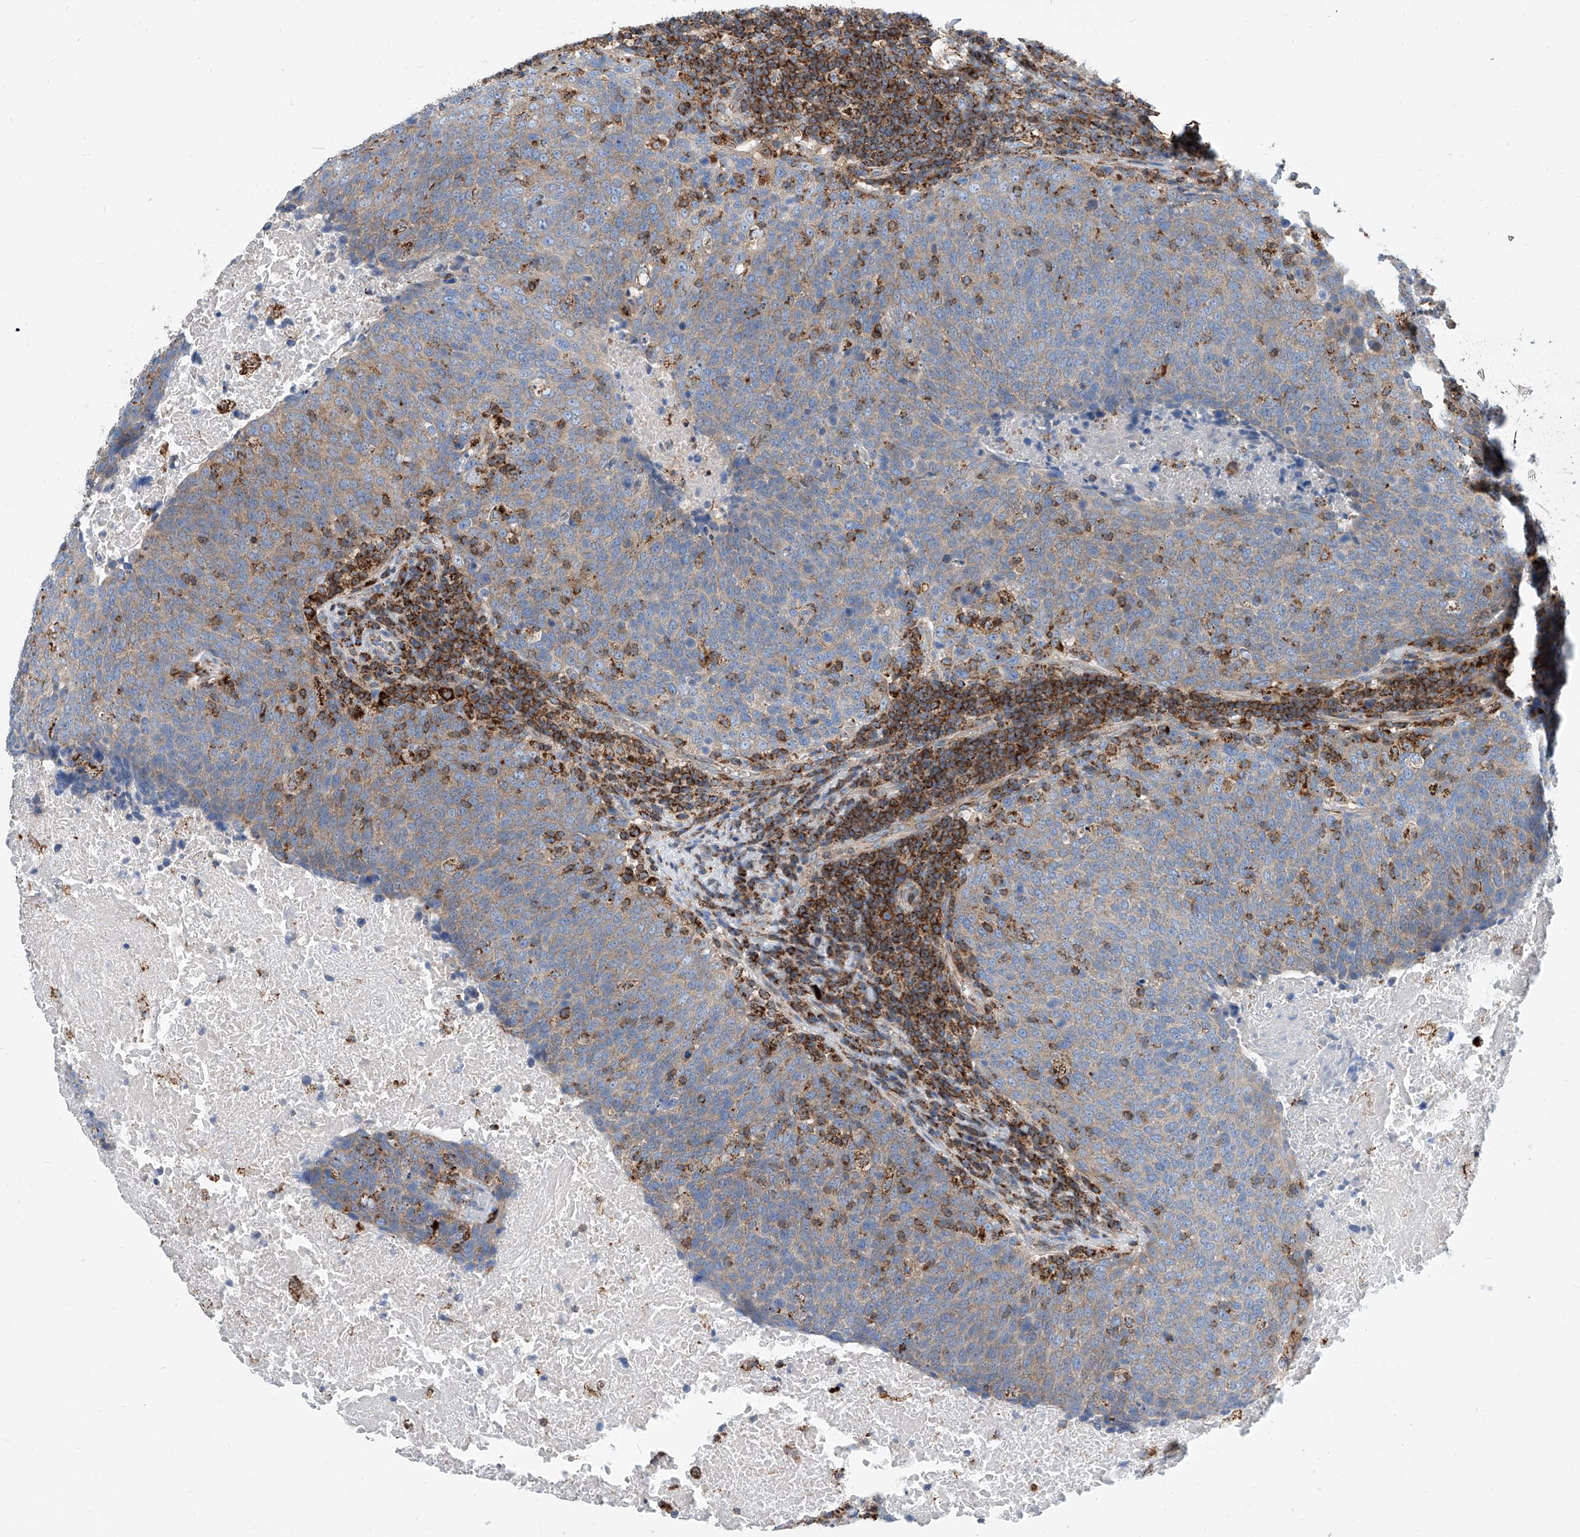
{"staining": {"intensity": "moderate", "quantity": "25%-75%", "location": "cytoplasmic/membranous"}, "tissue": "head and neck cancer", "cell_type": "Tumor cells", "image_type": "cancer", "snomed": [{"axis": "morphology", "description": "Squamous cell carcinoma, NOS"}, {"axis": "morphology", "description": "Squamous cell carcinoma, metastatic, NOS"}, {"axis": "topography", "description": "Lymph node"}, {"axis": "topography", "description": "Head-Neck"}], "caption": "The micrograph exhibits a brown stain indicating the presence of a protein in the cytoplasmic/membranous of tumor cells in metastatic squamous cell carcinoma (head and neck).", "gene": "CPNE5", "patient": {"sex": "male", "age": 62}}